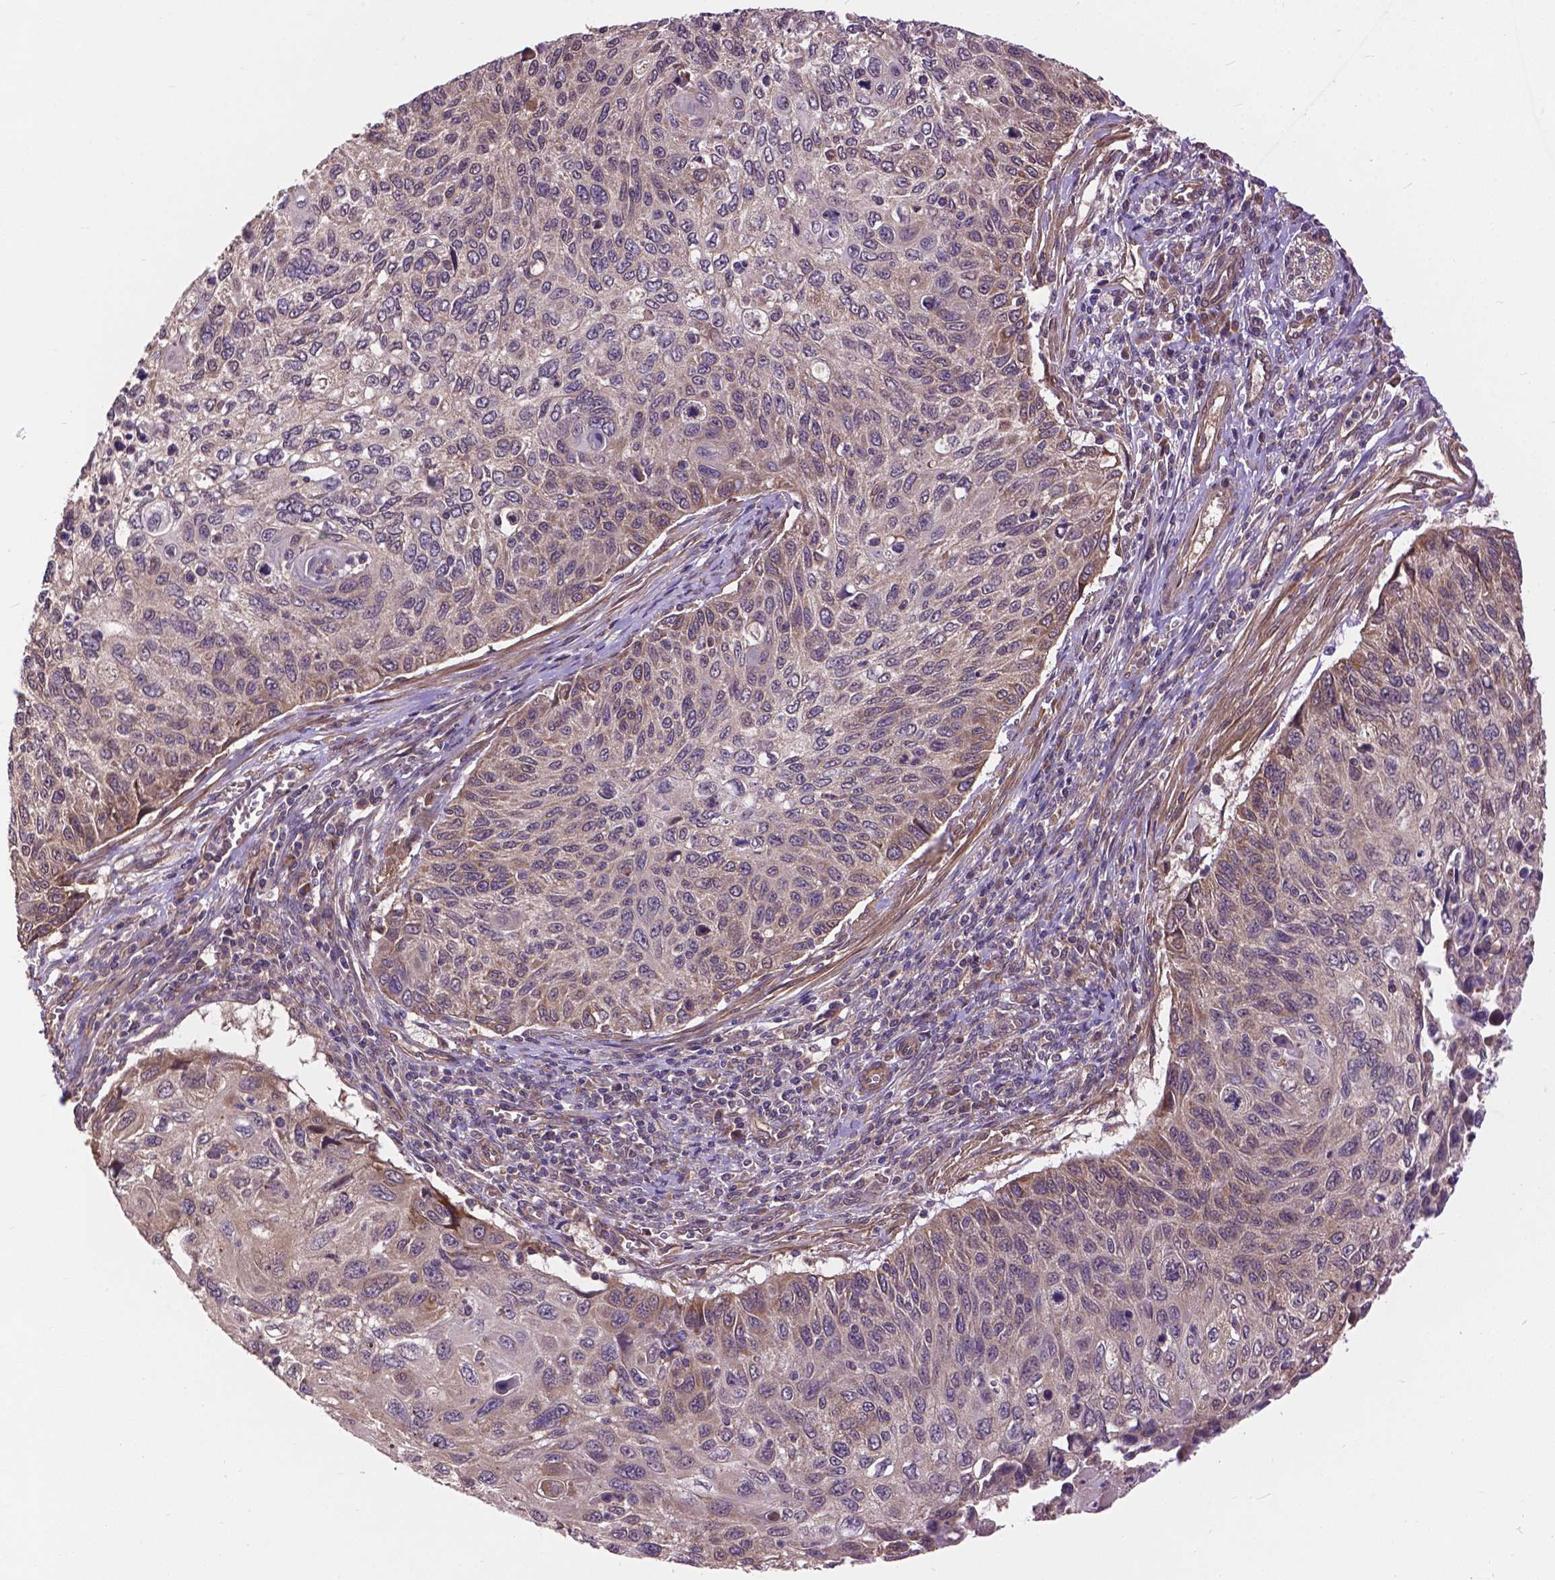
{"staining": {"intensity": "weak", "quantity": "25%-75%", "location": "cytoplasmic/membranous"}, "tissue": "cervical cancer", "cell_type": "Tumor cells", "image_type": "cancer", "snomed": [{"axis": "morphology", "description": "Squamous cell carcinoma, NOS"}, {"axis": "topography", "description": "Cervix"}], "caption": "Weak cytoplasmic/membranous expression for a protein is appreciated in about 25%-75% of tumor cells of squamous cell carcinoma (cervical) using immunohistochemistry (IHC).", "gene": "ZNF616", "patient": {"sex": "female", "age": 70}}